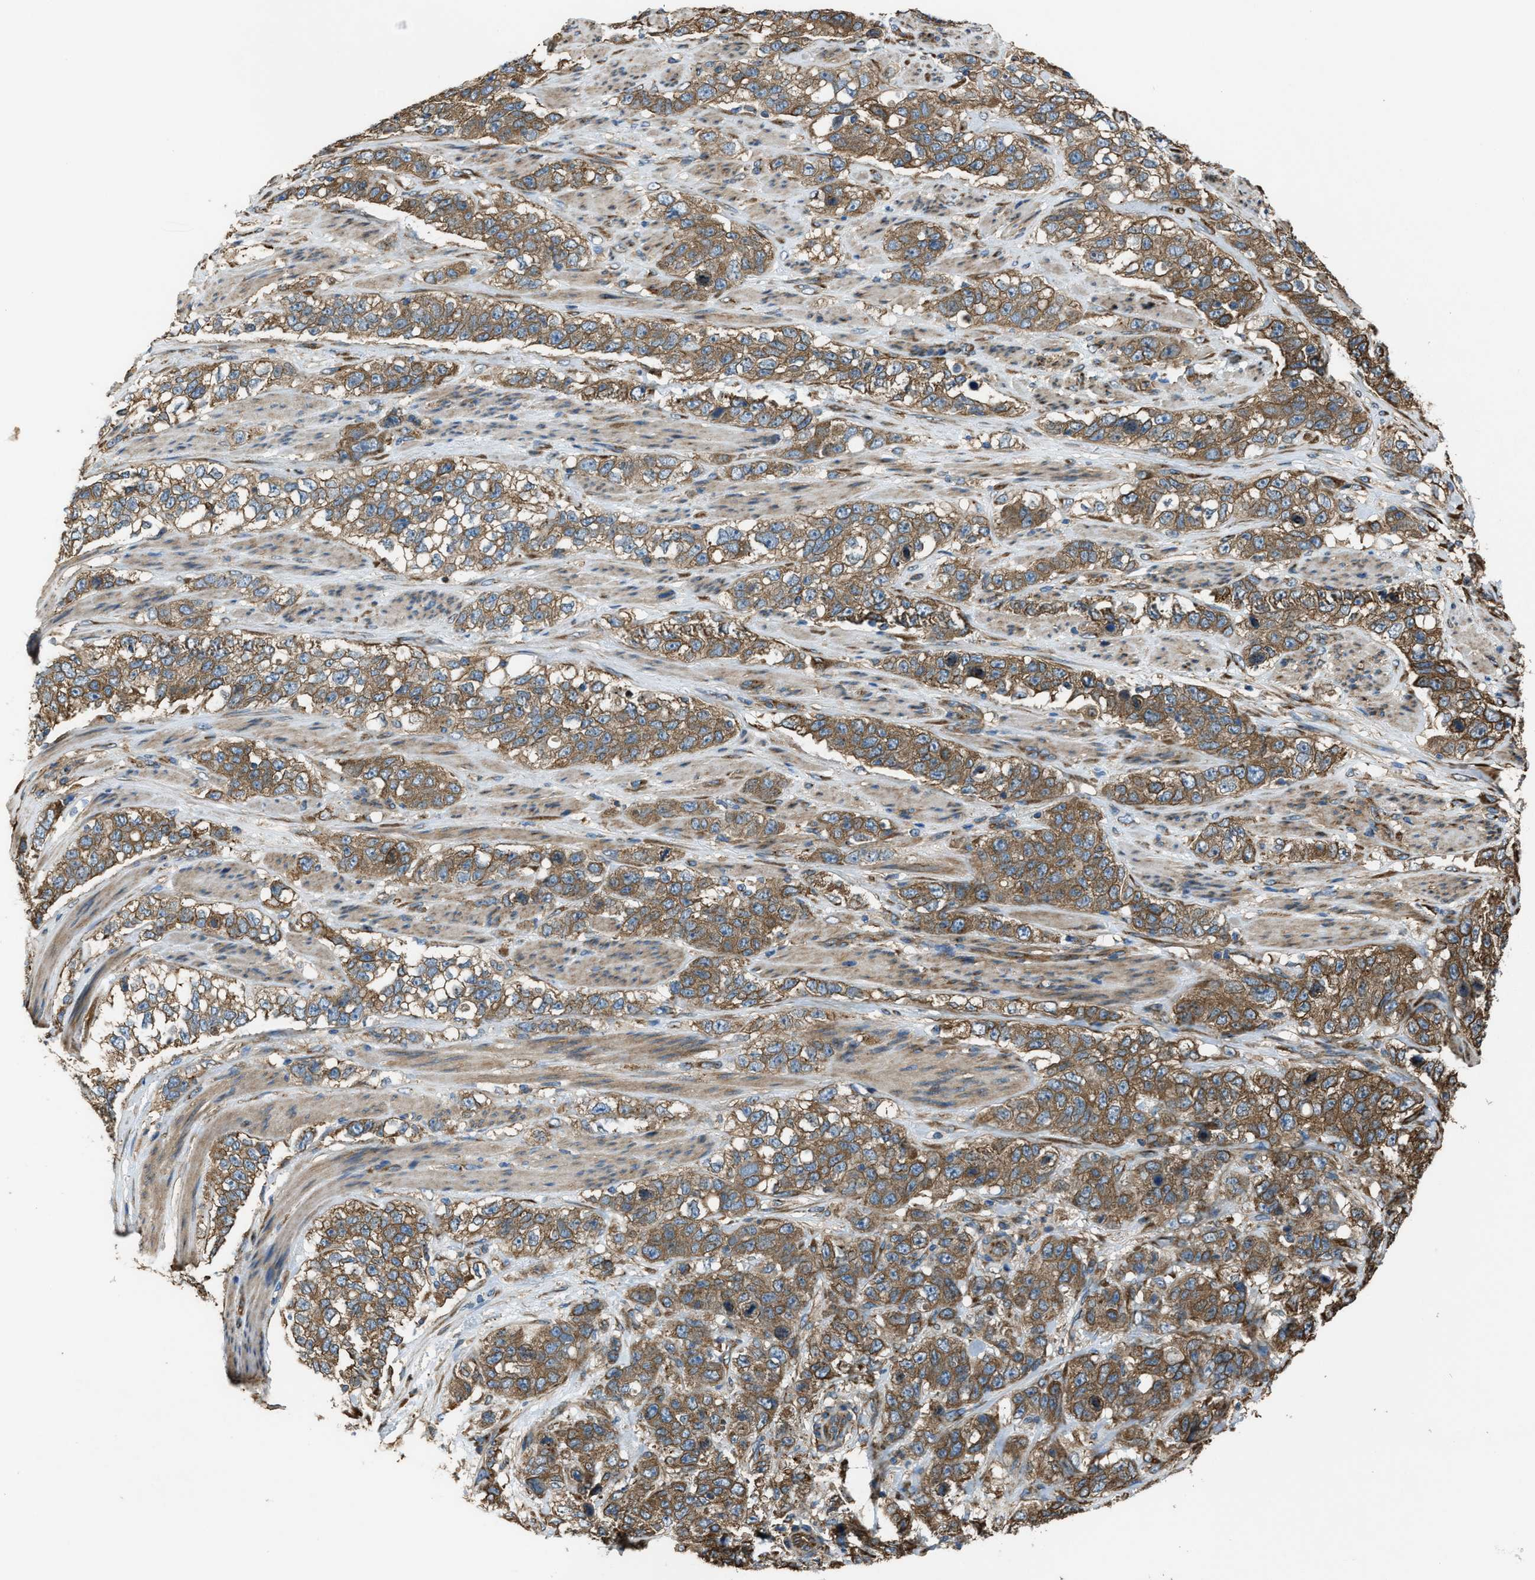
{"staining": {"intensity": "moderate", "quantity": ">75%", "location": "cytoplasmic/membranous"}, "tissue": "stomach cancer", "cell_type": "Tumor cells", "image_type": "cancer", "snomed": [{"axis": "morphology", "description": "Adenocarcinoma, NOS"}, {"axis": "topography", "description": "Stomach"}], "caption": "A brown stain shows moderate cytoplasmic/membranous staining of a protein in stomach cancer (adenocarcinoma) tumor cells.", "gene": "TRPC1", "patient": {"sex": "male", "age": 48}}